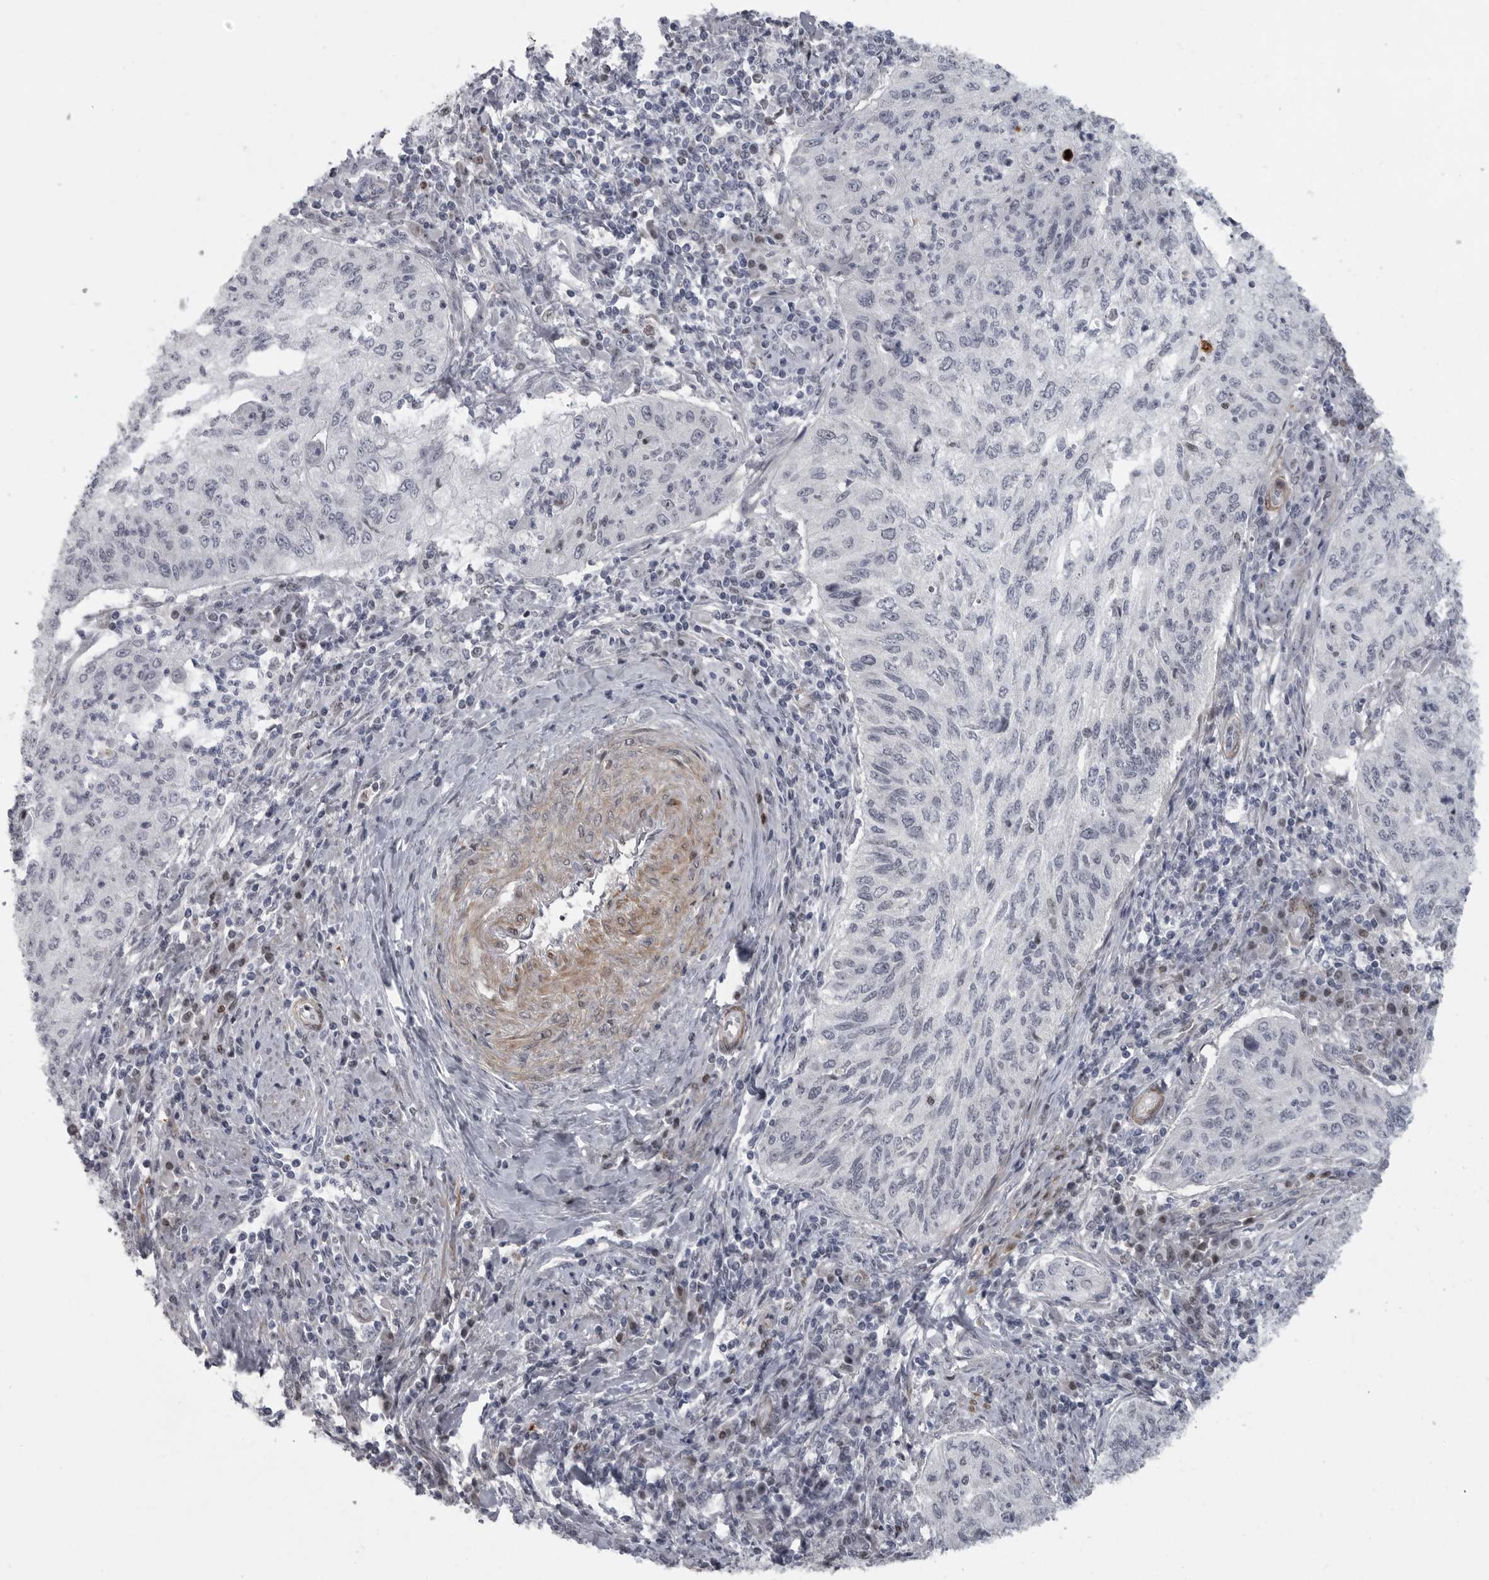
{"staining": {"intensity": "negative", "quantity": "none", "location": "none"}, "tissue": "cervical cancer", "cell_type": "Tumor cells", "image_type": "cancer", "snomed": [{"axis": "morphology", "description": "Squamous cell carcinoma, NOS"}, {"axis": "topography", "description": "Cervix"}], "caption": "This is an IHC image of human cervical cancer. There is no expression in tumor cells.", "gene": "HMGN3", "patient": {"sex": "female", "age": 30}}